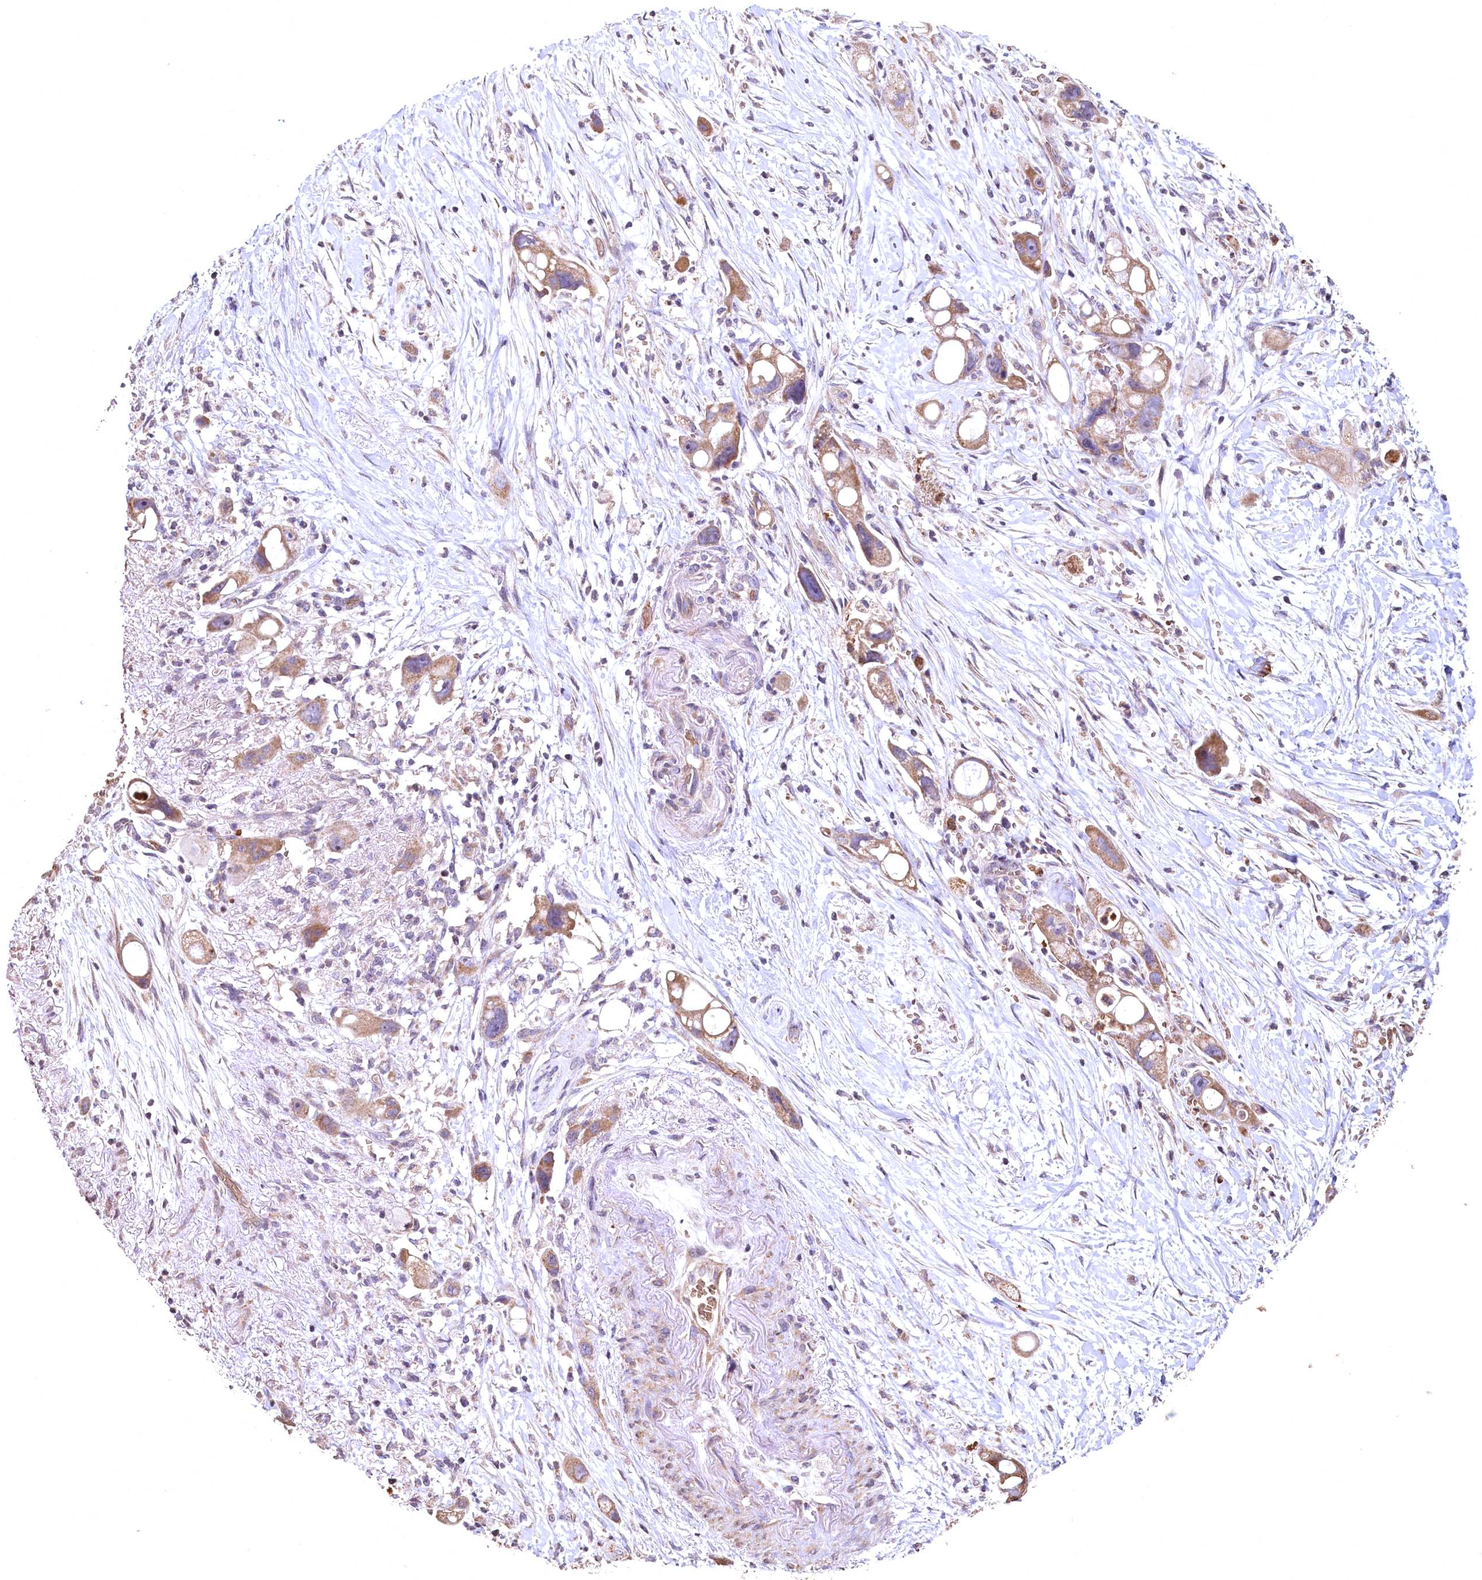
{"staining": {"intensity": "moderate", "quantity": ">75%", "location": "cytoplasmic/membranous"}, "tissue": "pancreatic cancer", "cell_type": "Tumor cells", "image_type": "cancer", "snomed": [{"axis": "morphology", "description": "Normal tissue, NOS"}, {"axis": "morphology", "description": "Adenocarcinoma, NOS"}, {"axis": "topography", "description": "Pancreas"}], "caption": "Adenocarcinoma (pancreatic) stained with immunohistochemistry (IHC) reveals moderate cytoplasmic/membranous staining in approximately >75% of tumor cells. (Stains: DAB (3,3'-diaminobenzidine) in brown, nuclei in blue, Microscopy: brightfield microscopy at high magnification).", "gene": "SPTA1", "patient": {"sex": "female", "age": 68}}